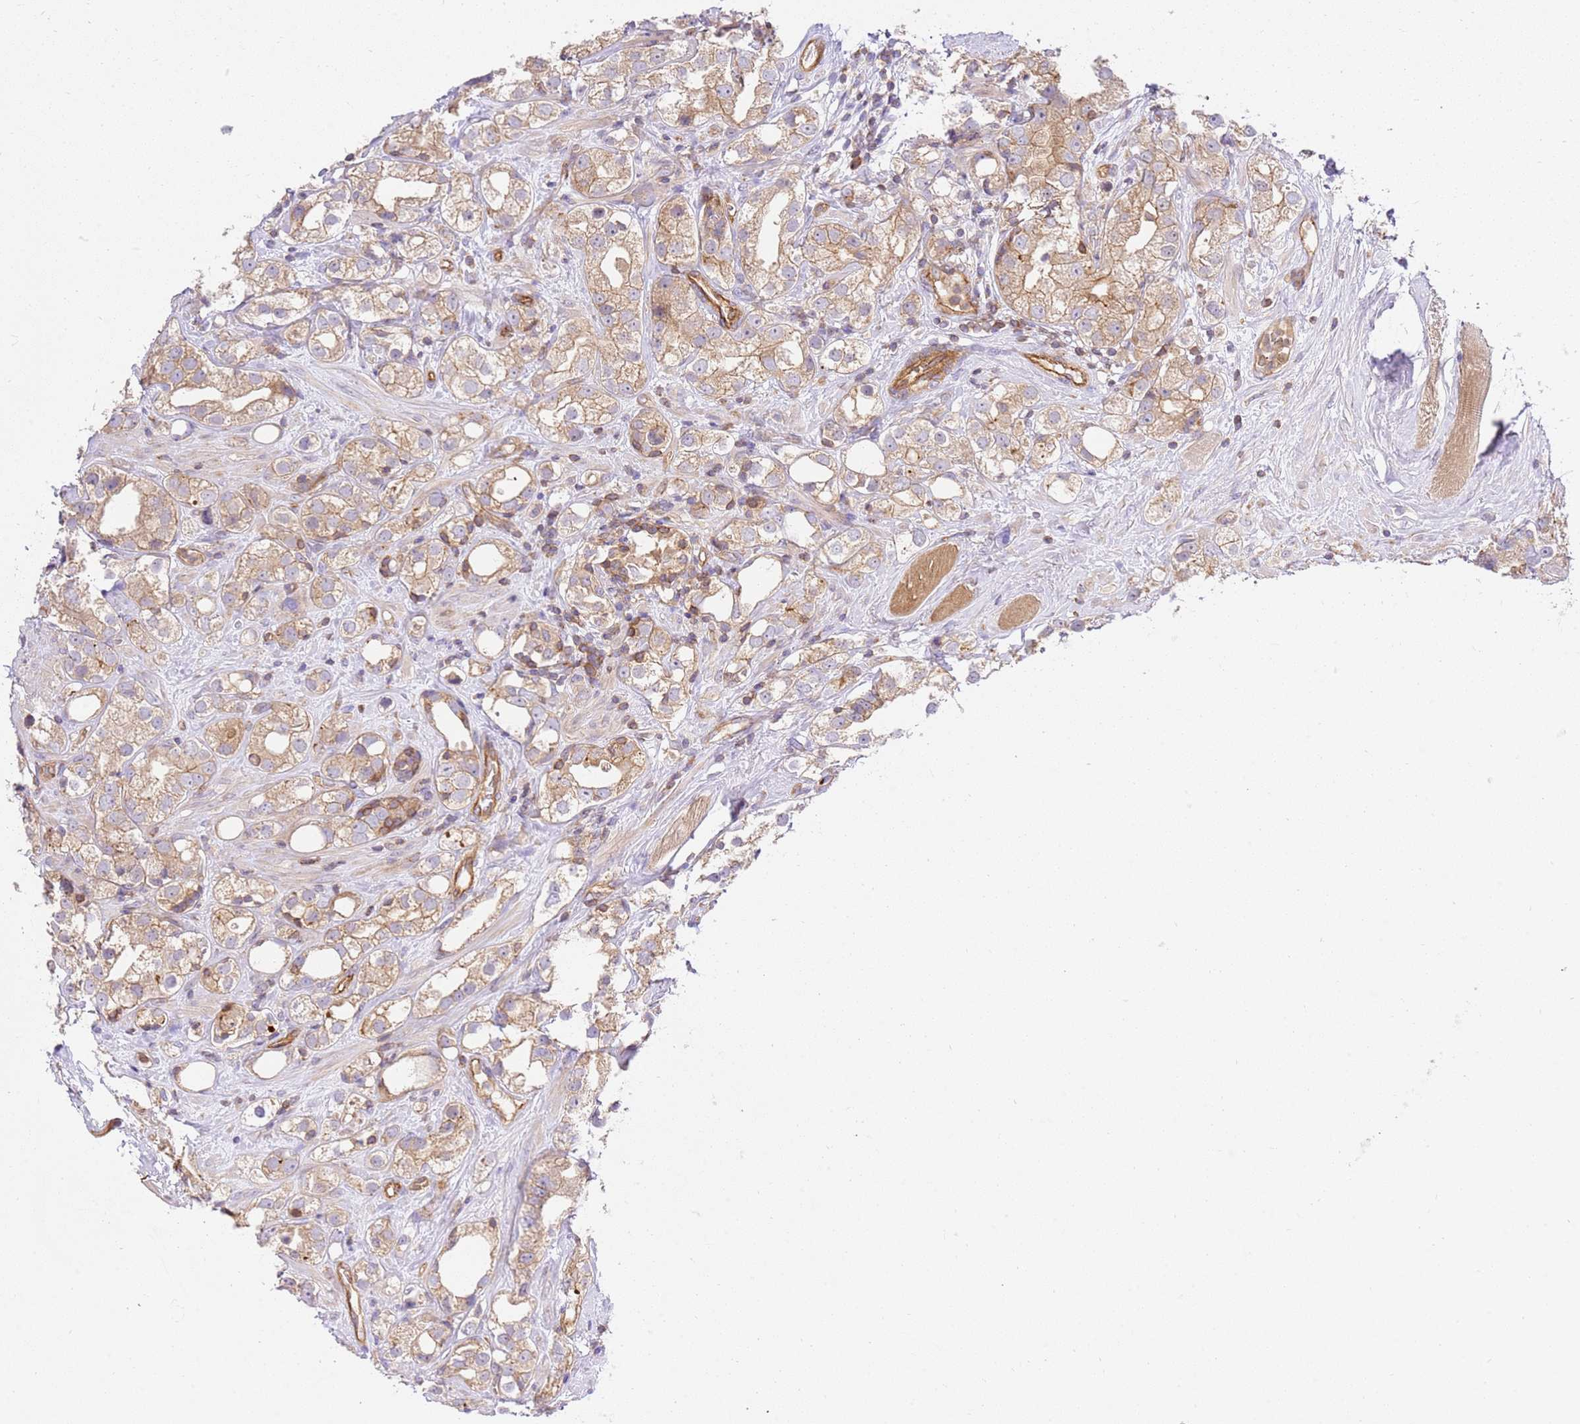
{"staining": {"intensity": "weak", "quantity": ">75%", "location": "cytoplasmic/membranous"}, "tissue": "prostate cancer", "cell_type": "Tumor cells", "image_type": "cancer", "snomed": [{"axis": "morphology", "description": "Adenocarcinoma, NOS"}, {"axis": "topography", "description": "Prostate"}], "caption": "Prostate adenocarcinoma stained with DAB (3,3'-diaminobenzidine) IHC shows low levels of weak cytoplasmic/membranous expression in approximately >75% of tumor cells.", "gene": "EFCAB8", "patient": {"sex": "male", "age": 79}}